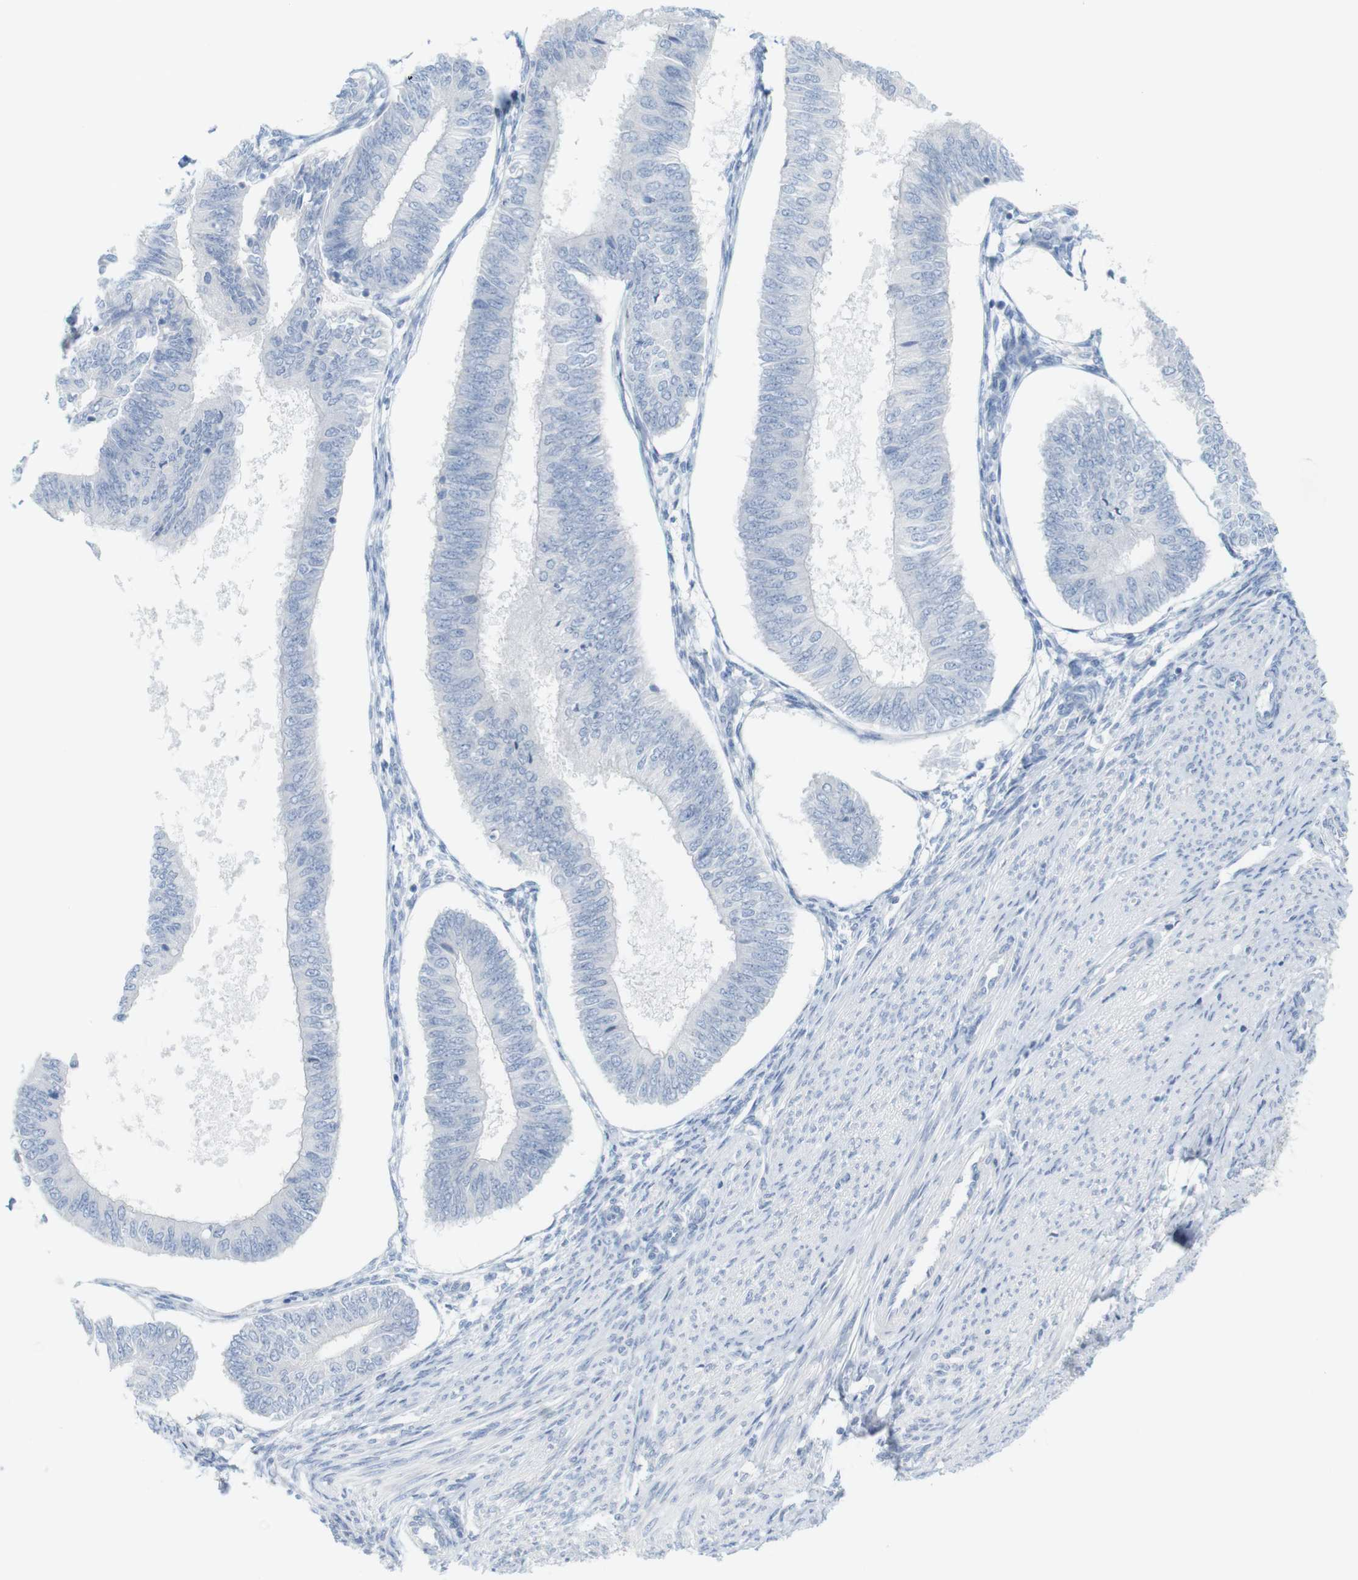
{"staining": {"intensity": "negative", "quantity": "none", "location": "none"}, "tissue": "endometrial cancer", "cell_type": "Tumor cells", "image_type": "cancer", "snomed": [{"axis": "morphology", "description": "Adenocarcinoma, NOS"}, {"axis": "topography", "description": "Endometrium"}], "caption": "This is an immunohistochemistry image of endometrial adenocarcinoma. There is no expression in tumor cells.", "gene": "RGS9", "patient": {"sex": "female", "age": 58}}